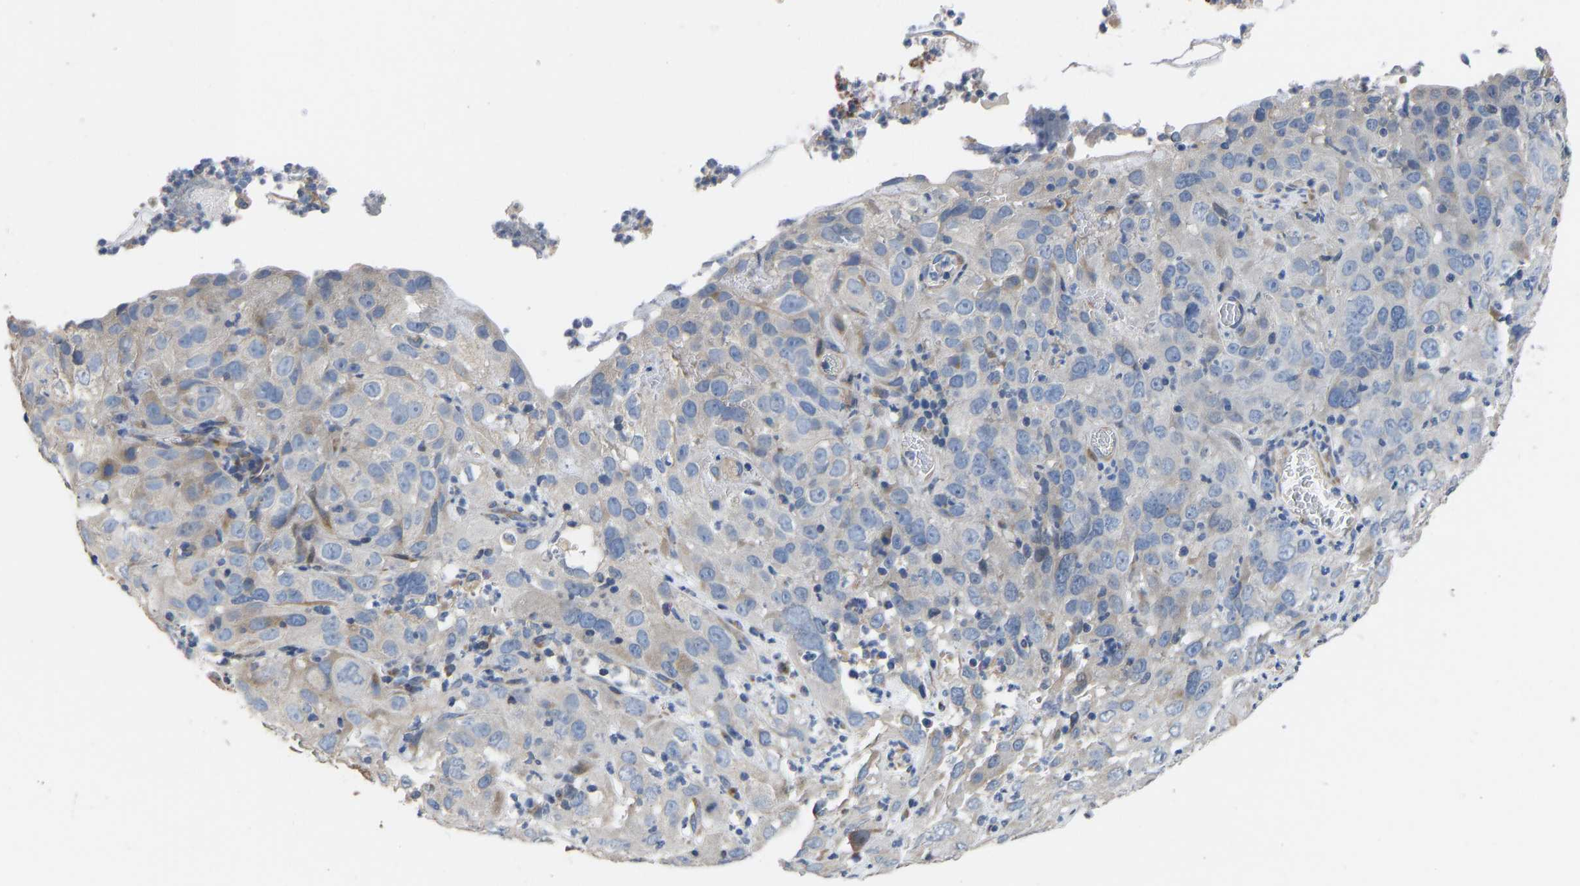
{"staining": {"intensity": "negative", "quantity": "none", "location": "none"}, "tissue": "cervical cancer", "cell_type": "Tumor cells", "image_type": "cancer", "snomed": [{"axis": "morphology", "description": "Squamous cell carcinoma, NOS"}, {"axis": "topography", "description": "Cervix"}], "caption": "Tumor cells show no significant protein expression in cervical squamous cell carcinoma.", "gene": "TMEM150A", "patient": {"sex": "female", "age": 32}}